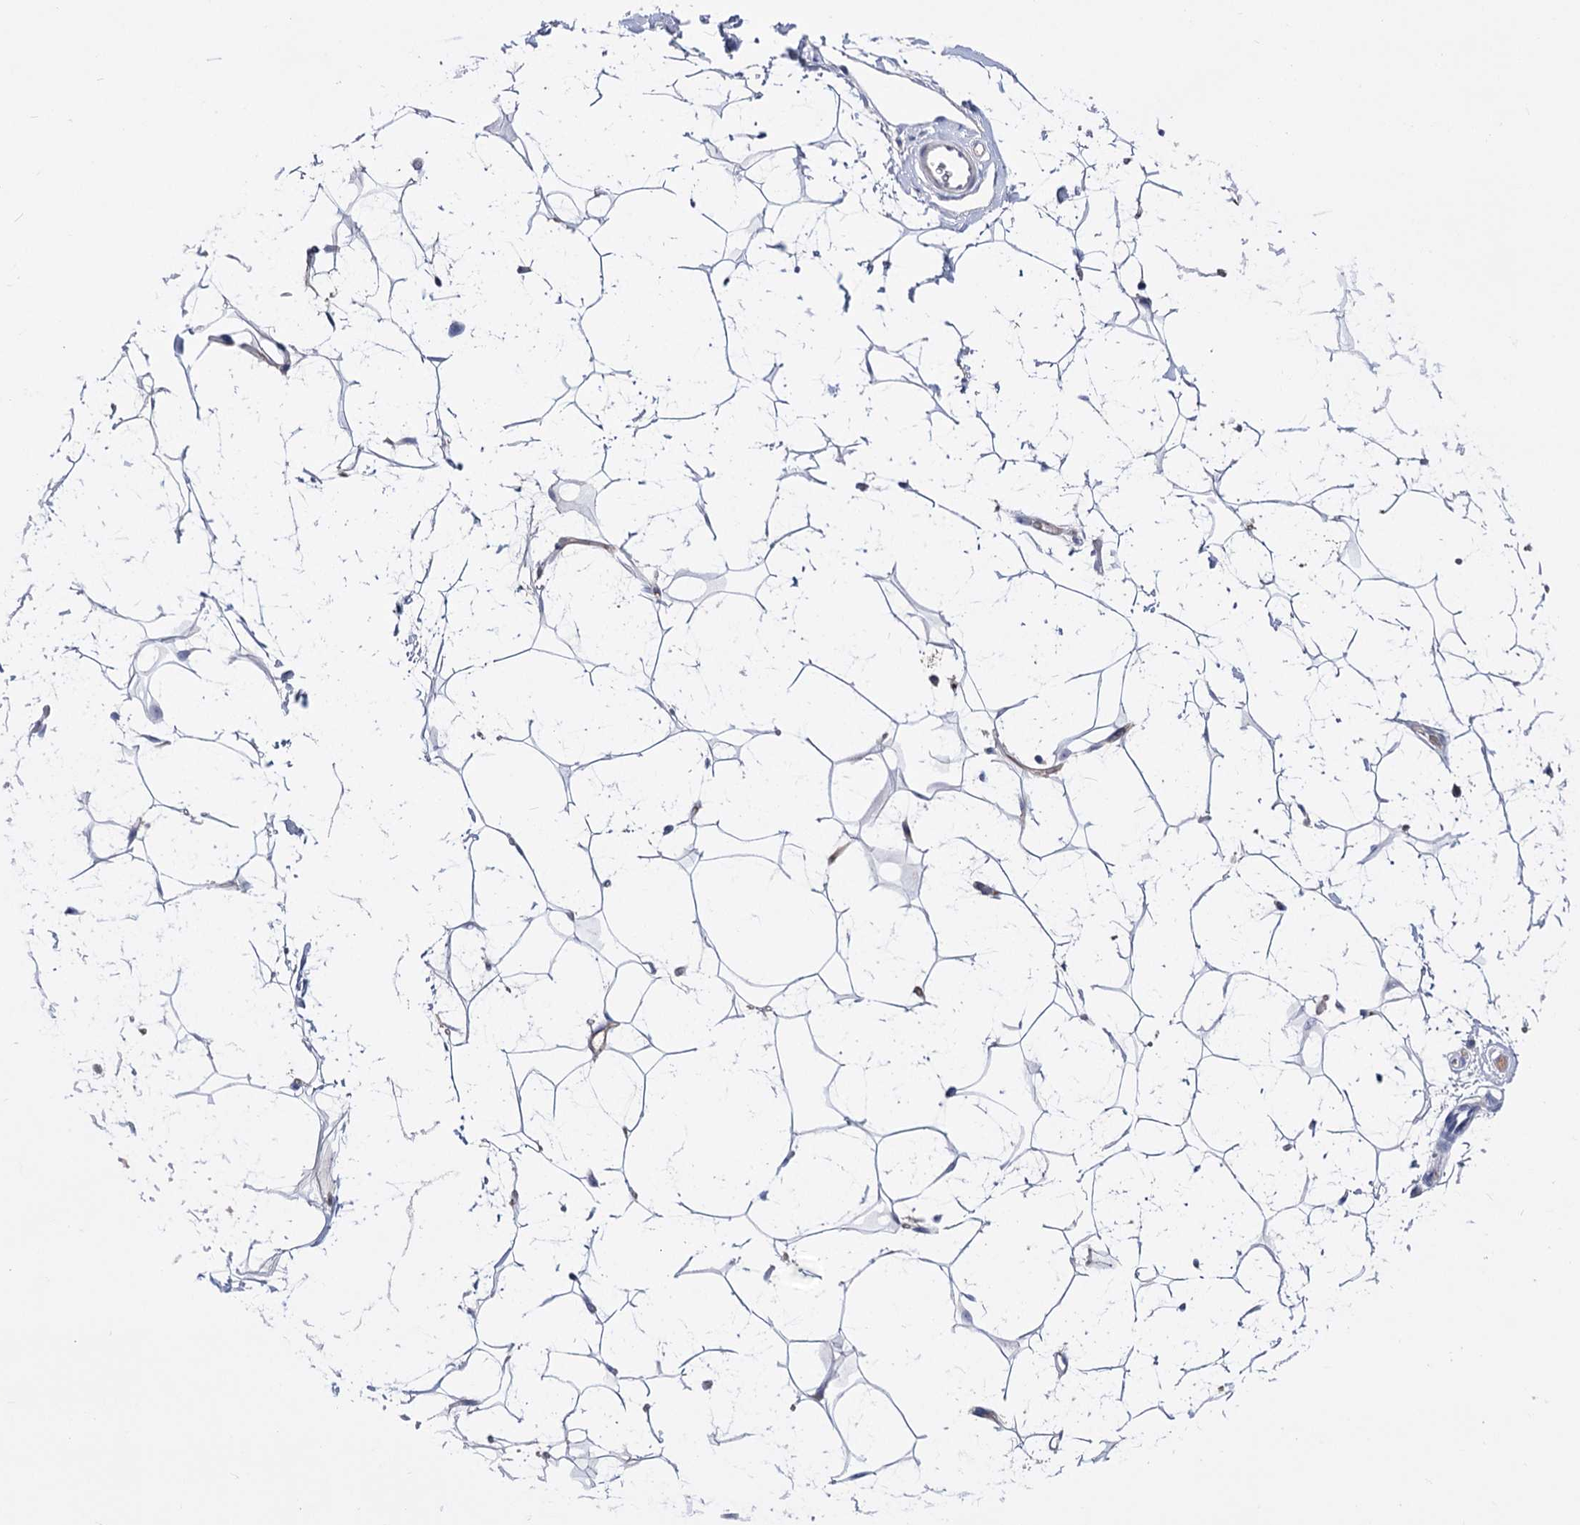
{"staining": {"intensity": "negative", "quantity": "none", "location": "none"}, "tissue": "adipose tissue", "cell_type": "Adipocytes", "image_type": "normal", "snomed": [{"axis": "morphology", "description": "Normal tissue, NOS"}, {"axis": "topography", "description": "Breast"}], "caption": "A high-resolution image shows immunohistochemistry (IHC) staining of normal adipose tissue, which exhibits no significant expression in adipocytes.", "gene": "PCGF5", "patient": {"sex": "female", "age": 26}}